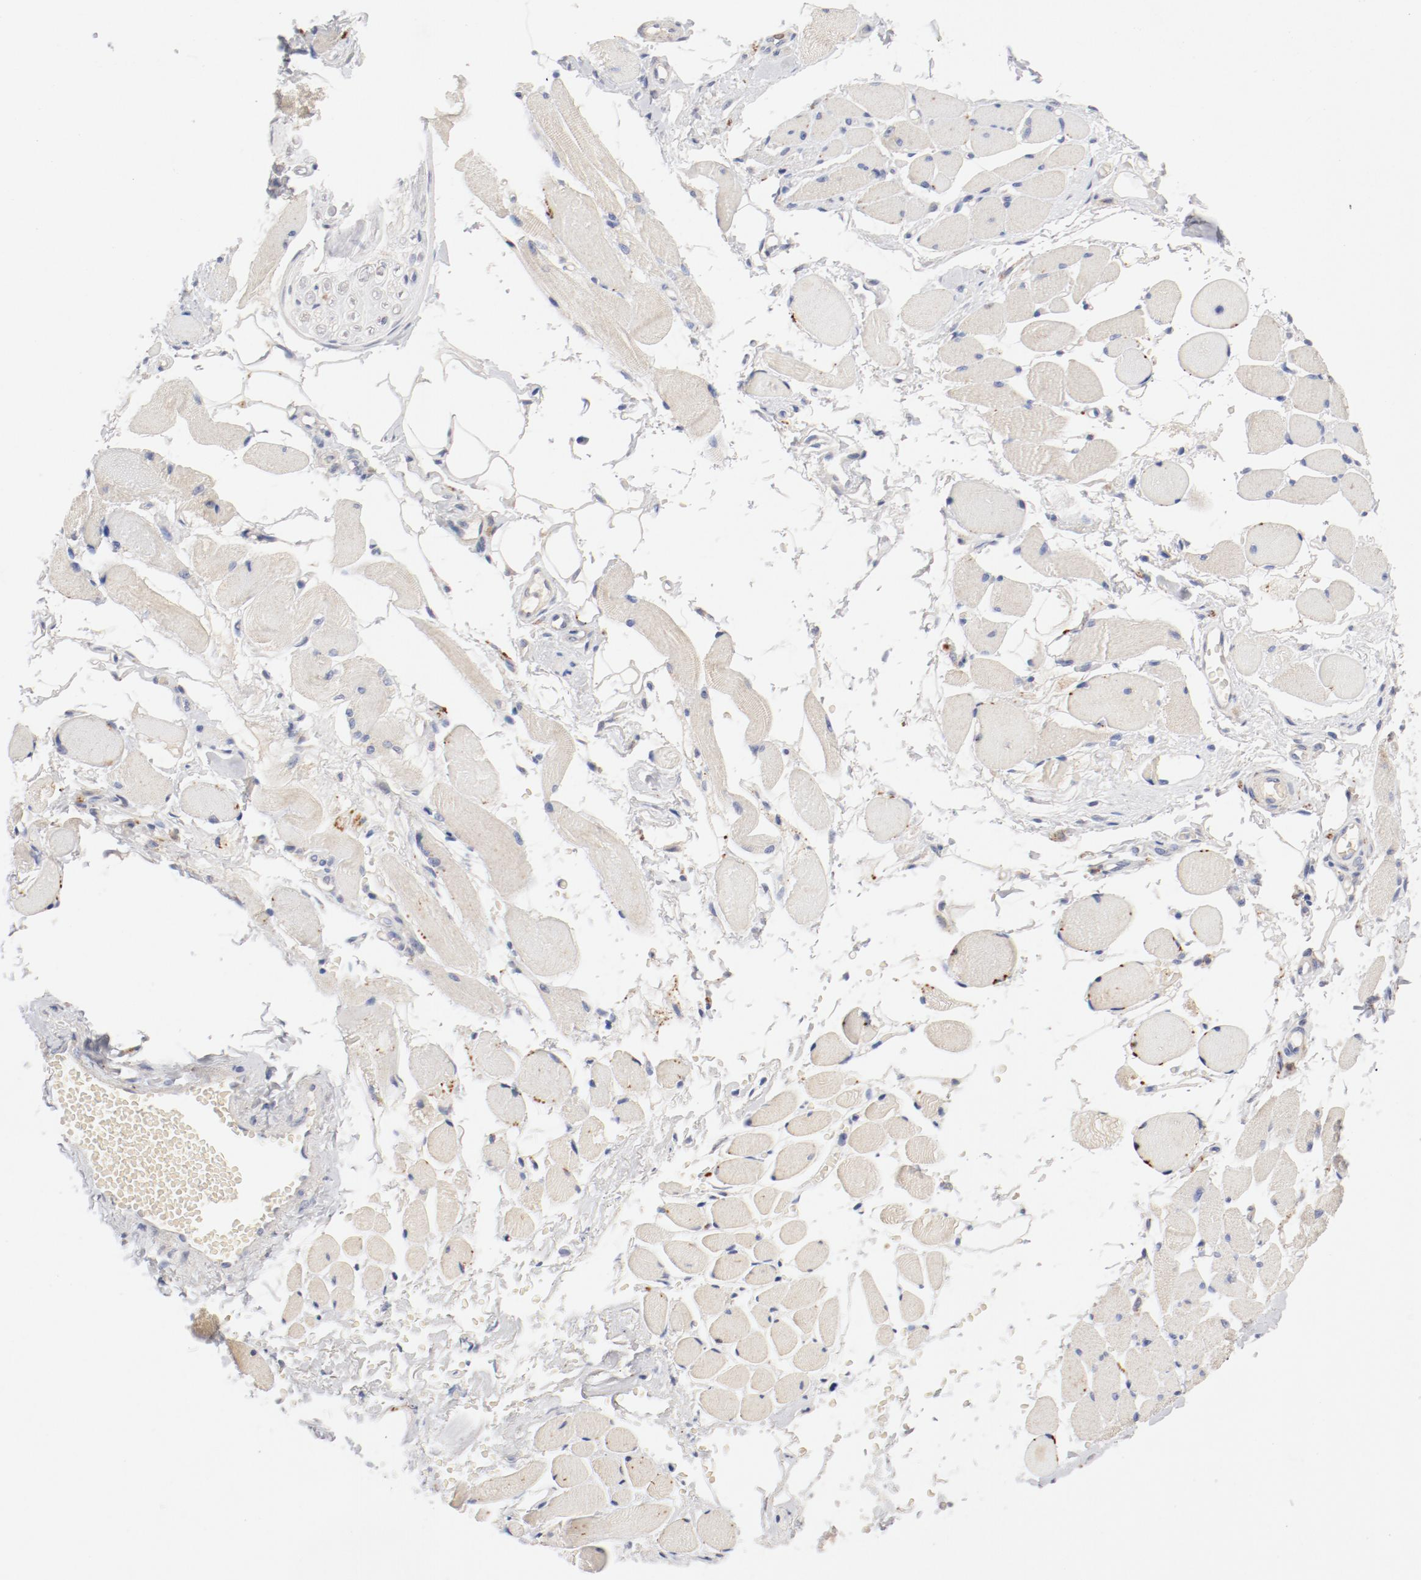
{"staining": {"intensity": "negative", "quantity": "none", "location": "none"}, "tissue": "adipose tissue", "cell_type": "Adipocytes", "image_type": "normal", "snomed": [{"axis": "morphology", "description": "Normal tissue, NOS"}, {"axis": "morphology", "description": "Squamous cell carcinoma, NOS"}, {"axis": "topography", "description": "Skeletal muscle"}, {"axis": "topography", "description": "Soft tissue"}, {"axis": "topography", "description": "Oral tissue"}], "caption": "DAB immunohistochemical staining of unremarkable adipose tissue exhibits no significant staining in adipocytes.", "gene": "BIRC5", "patient": {"sex": "male", "age": 54}}